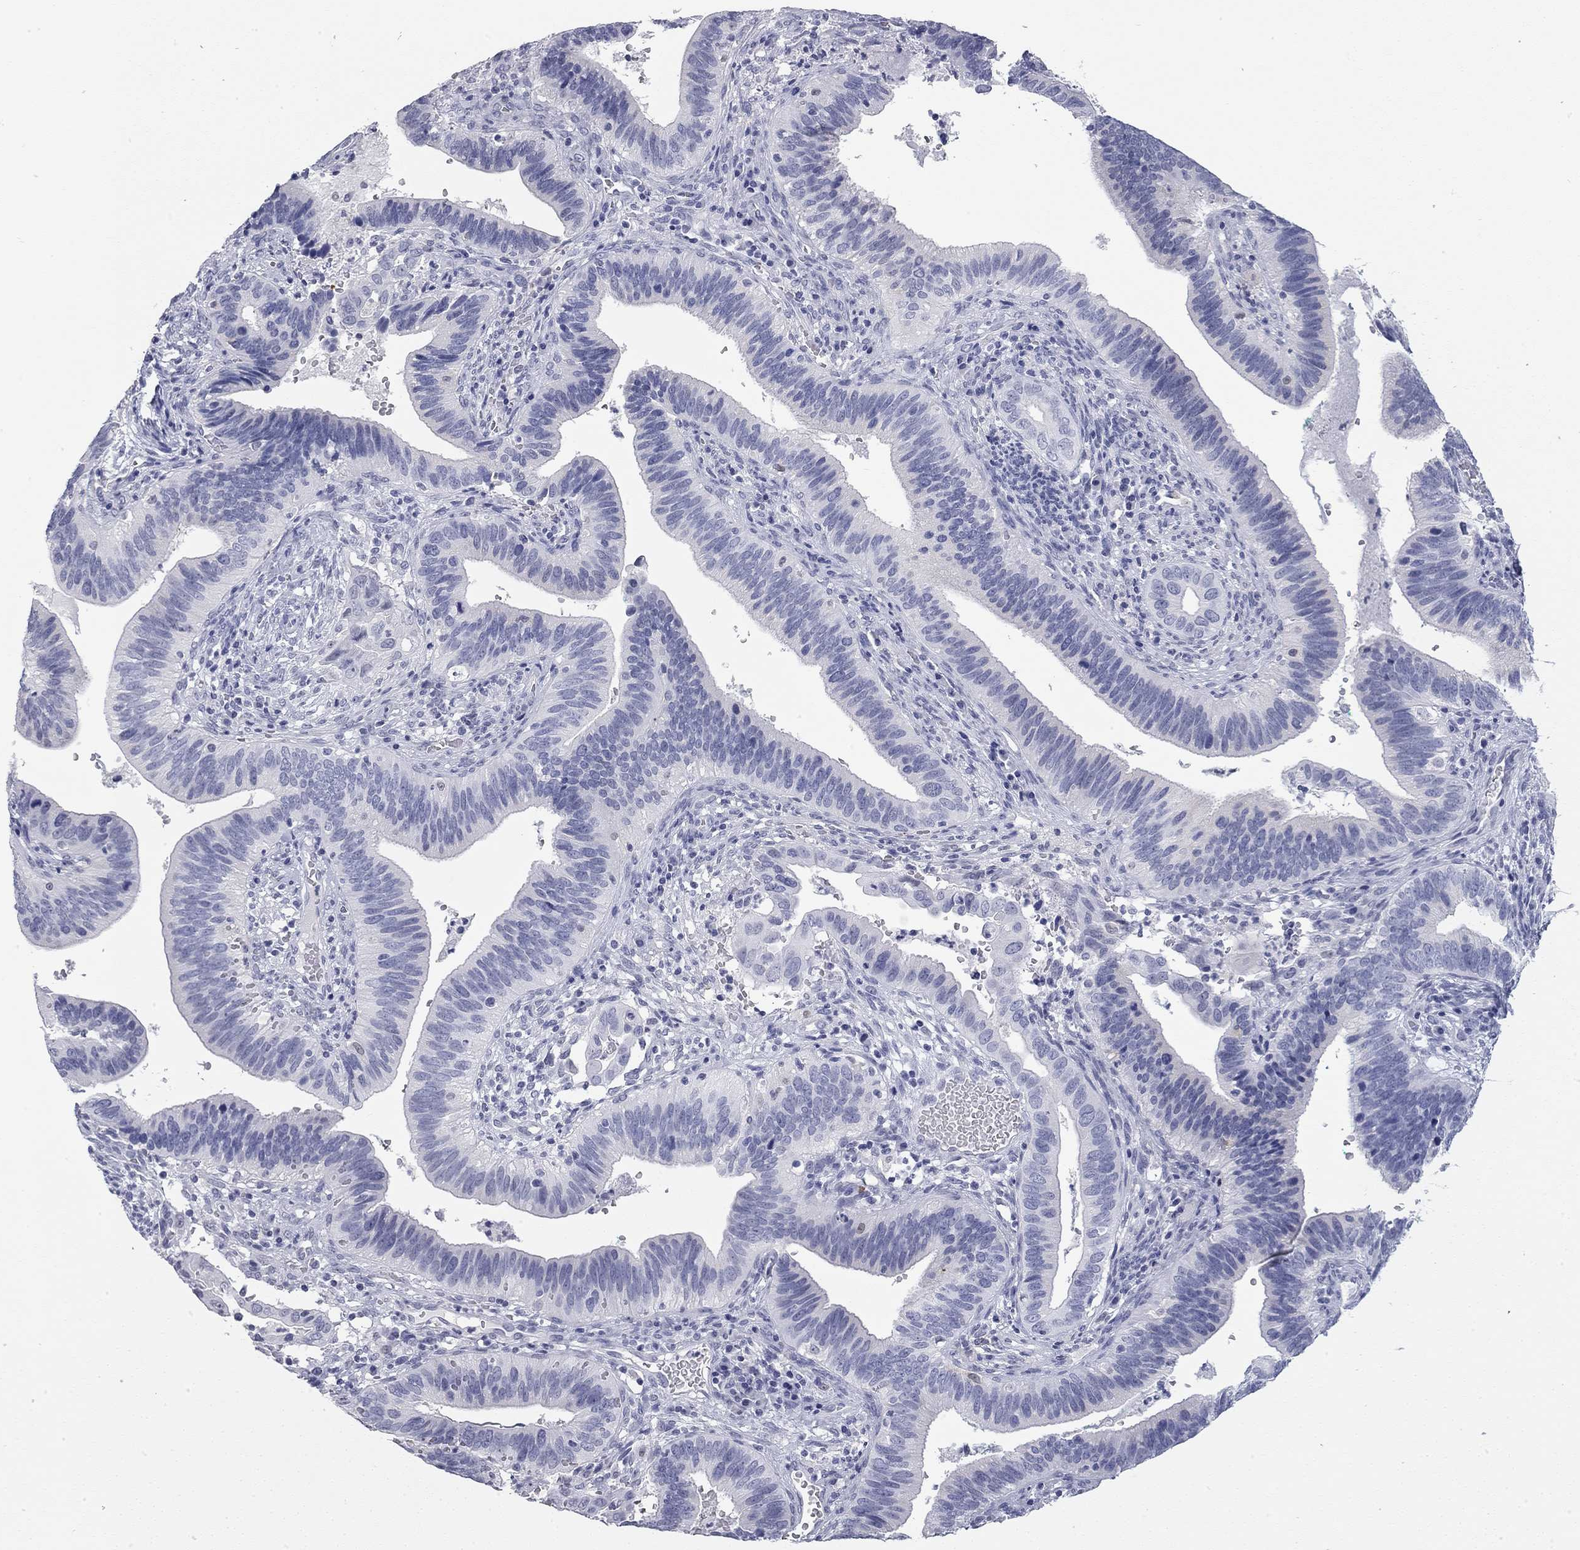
{"staining": {"intensity": "negative", "quantity": "none", "location": "none"}, "tissue": "cervical cancer", "cell_type": "Tumor cells", "image_type": "cancer", "snomed": [{"axis": "morphology", "description": "Adenocarcinoma, NOS"}, {"axis": "topography", "description": "Cervix"}], "caption": "Immunohistochemistry (IHC) photomicrograph of neoplastic tissue: cervical cancer (adenocarcinoma) stained with DAB (3,3'-diaminobenzidine) reveals no significant protein staining in tumor cells.", "gene": "AK8", "patient": {"sex": "female", "age": 42}}